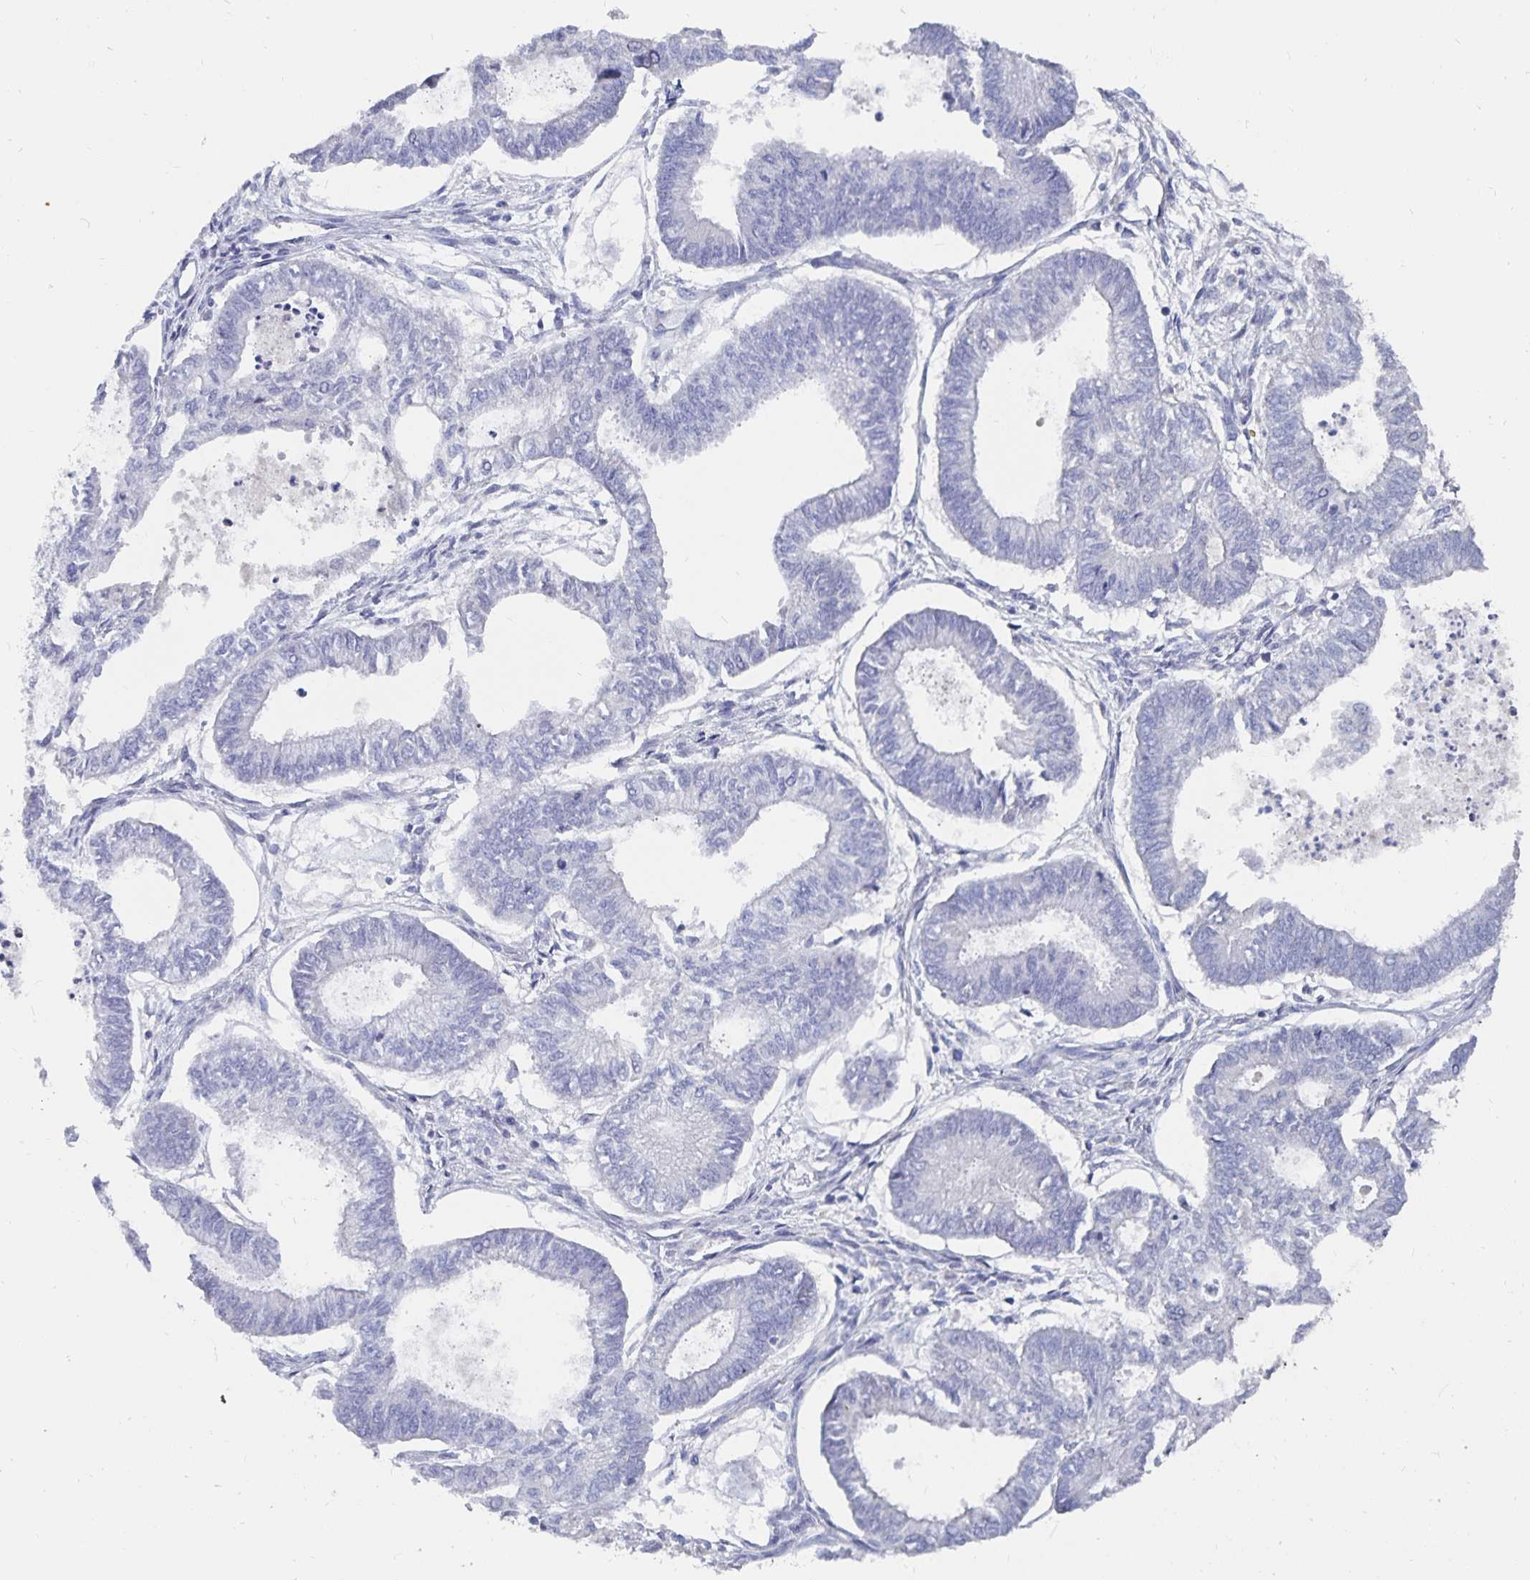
{"staining": {"intensity": "negative", "quantity": "none", "location": "none"}, "tissue": "ovarian cancer", "cell_type": "Tumor cells", "image_type": "cancer", "snomed": [{"axis": "morphology", "description": "Carcinoma, endometroid"}, {"axis": "topography", "description": "Ovary"}], "caption": "DAB (3,3'-diaminobenzidine) immunohistochemical staining of endometroid carcinoma (ovarian) reveals no significant expression in tumor cells.", "gene": "CFAP69", "patient": {"sex": "female", "age": 64}}